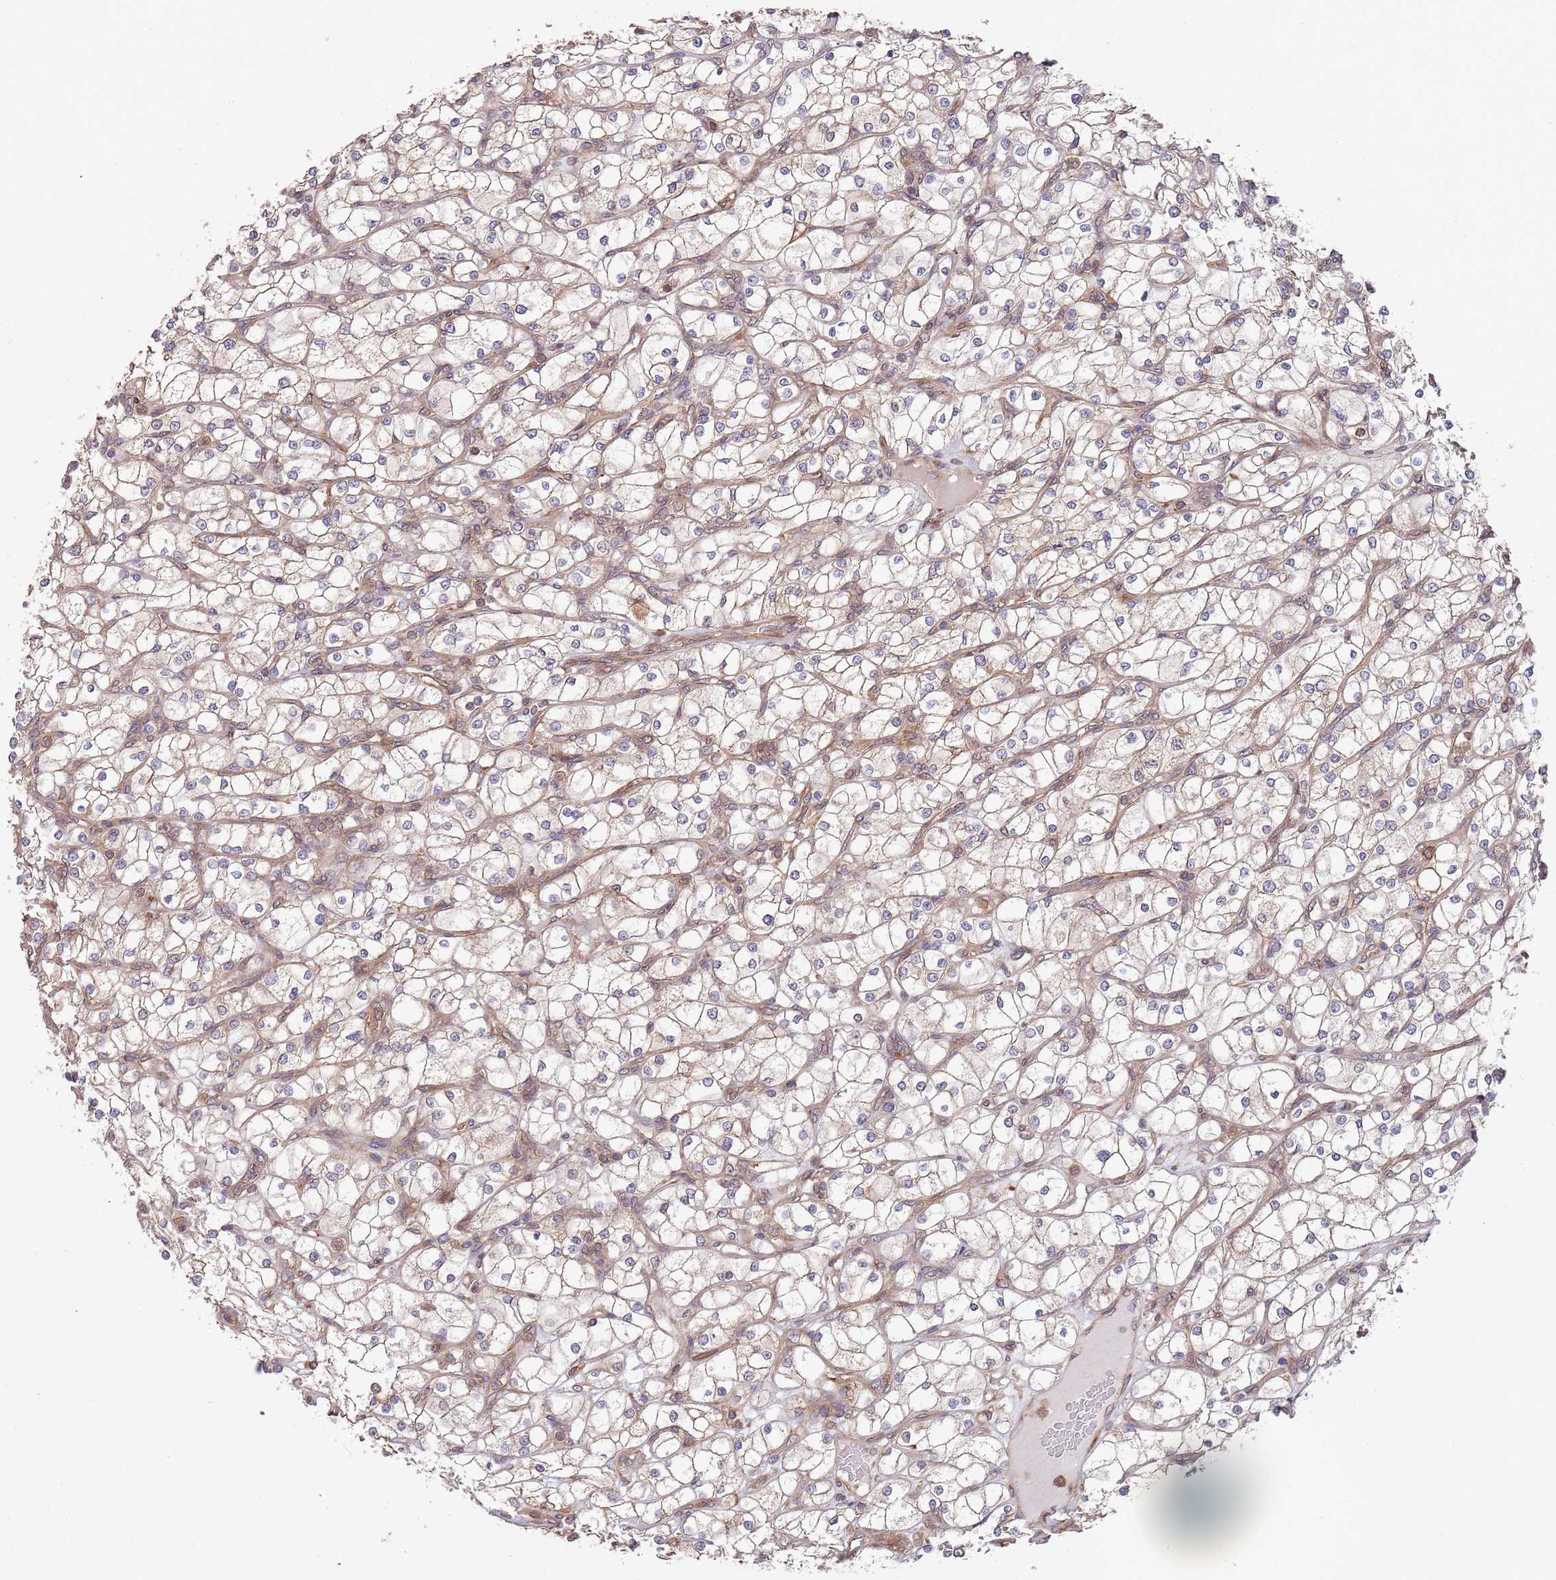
{"staining": {"intensity": "weak", "quantity": "<25%", "location": "cytoplasmic/membranous"}, "tissue": "renal cancer", "cell_type": "Tumor cells", "image_type": "cancer", "snomed": [{"axis": "morphology", "description": "Adenocarcinoma, NOS"}, {"axis": "topography", "description": "Kidney"}], "caption": "IHC photomicrograph of neoplastic tissue: human renal cancer (adenocarcinoma) stained with DAB (3,3'-diaminobenzidine) demonstrates no significant protein positivity in tumor cells. Nuclei are stained in blue.", "gene": "RNF19B", "patient": {"sex": "male", "age": 80}}